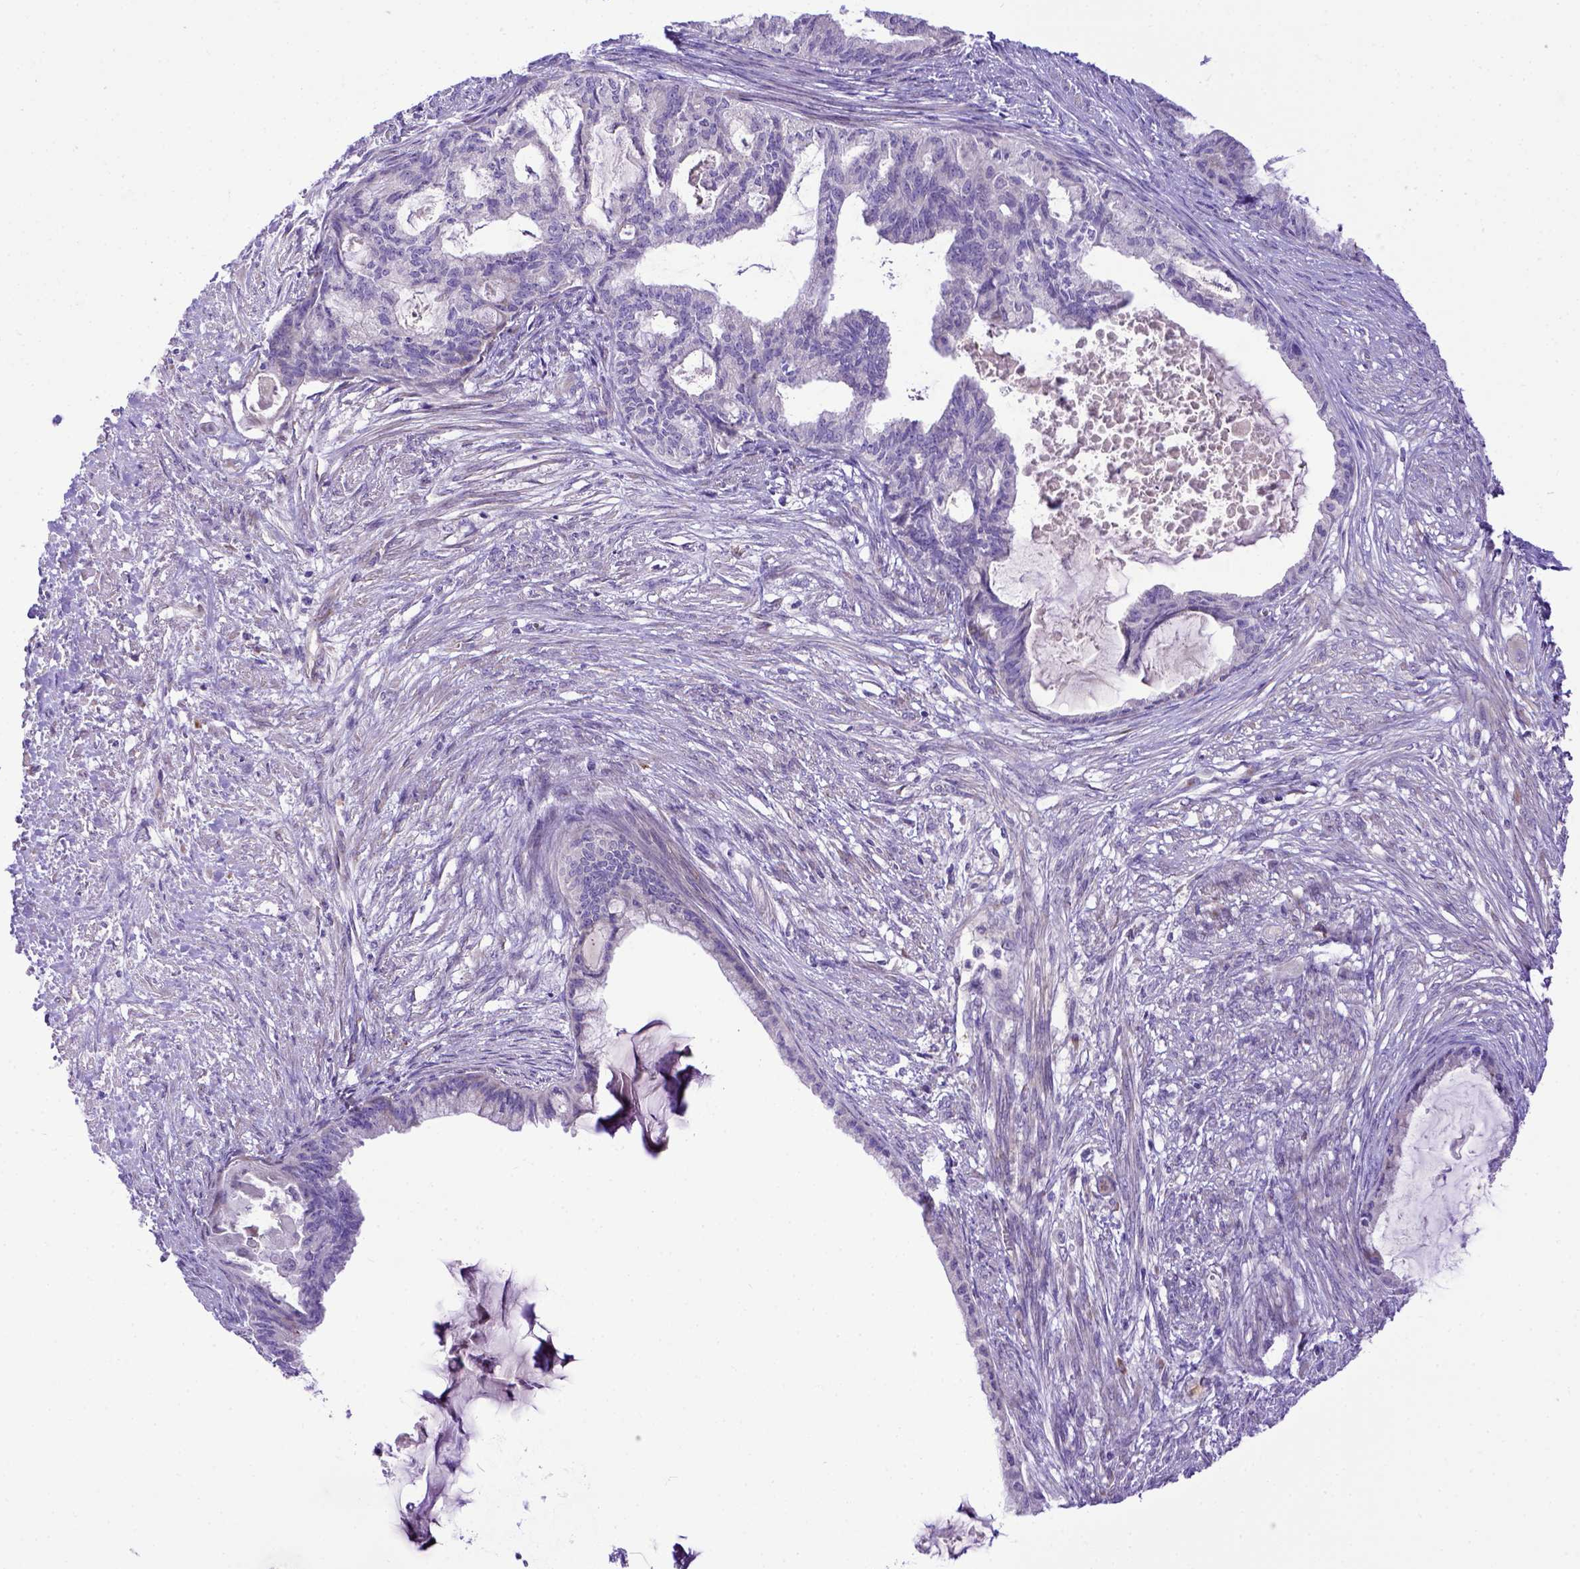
{"staining": {"intensity": "negative", "quantity": "none", "location": "none"}, "tissue": "endometrial cancer", "cell_type": "Tumor cells", "image_type": "cancer", "snomed": [{"axis": "morphology", "description": "Adenocarcinoma, NOS"}, {"axis": "topography", "description": "Endometrium"}], "caption": "DAB immunohistochemical staining of endometrial adenocarcinoma exhibits no significant positivity in tumor cells.", "gene": "CFAP300", "patient": {"sex": "female", "age": 86}}